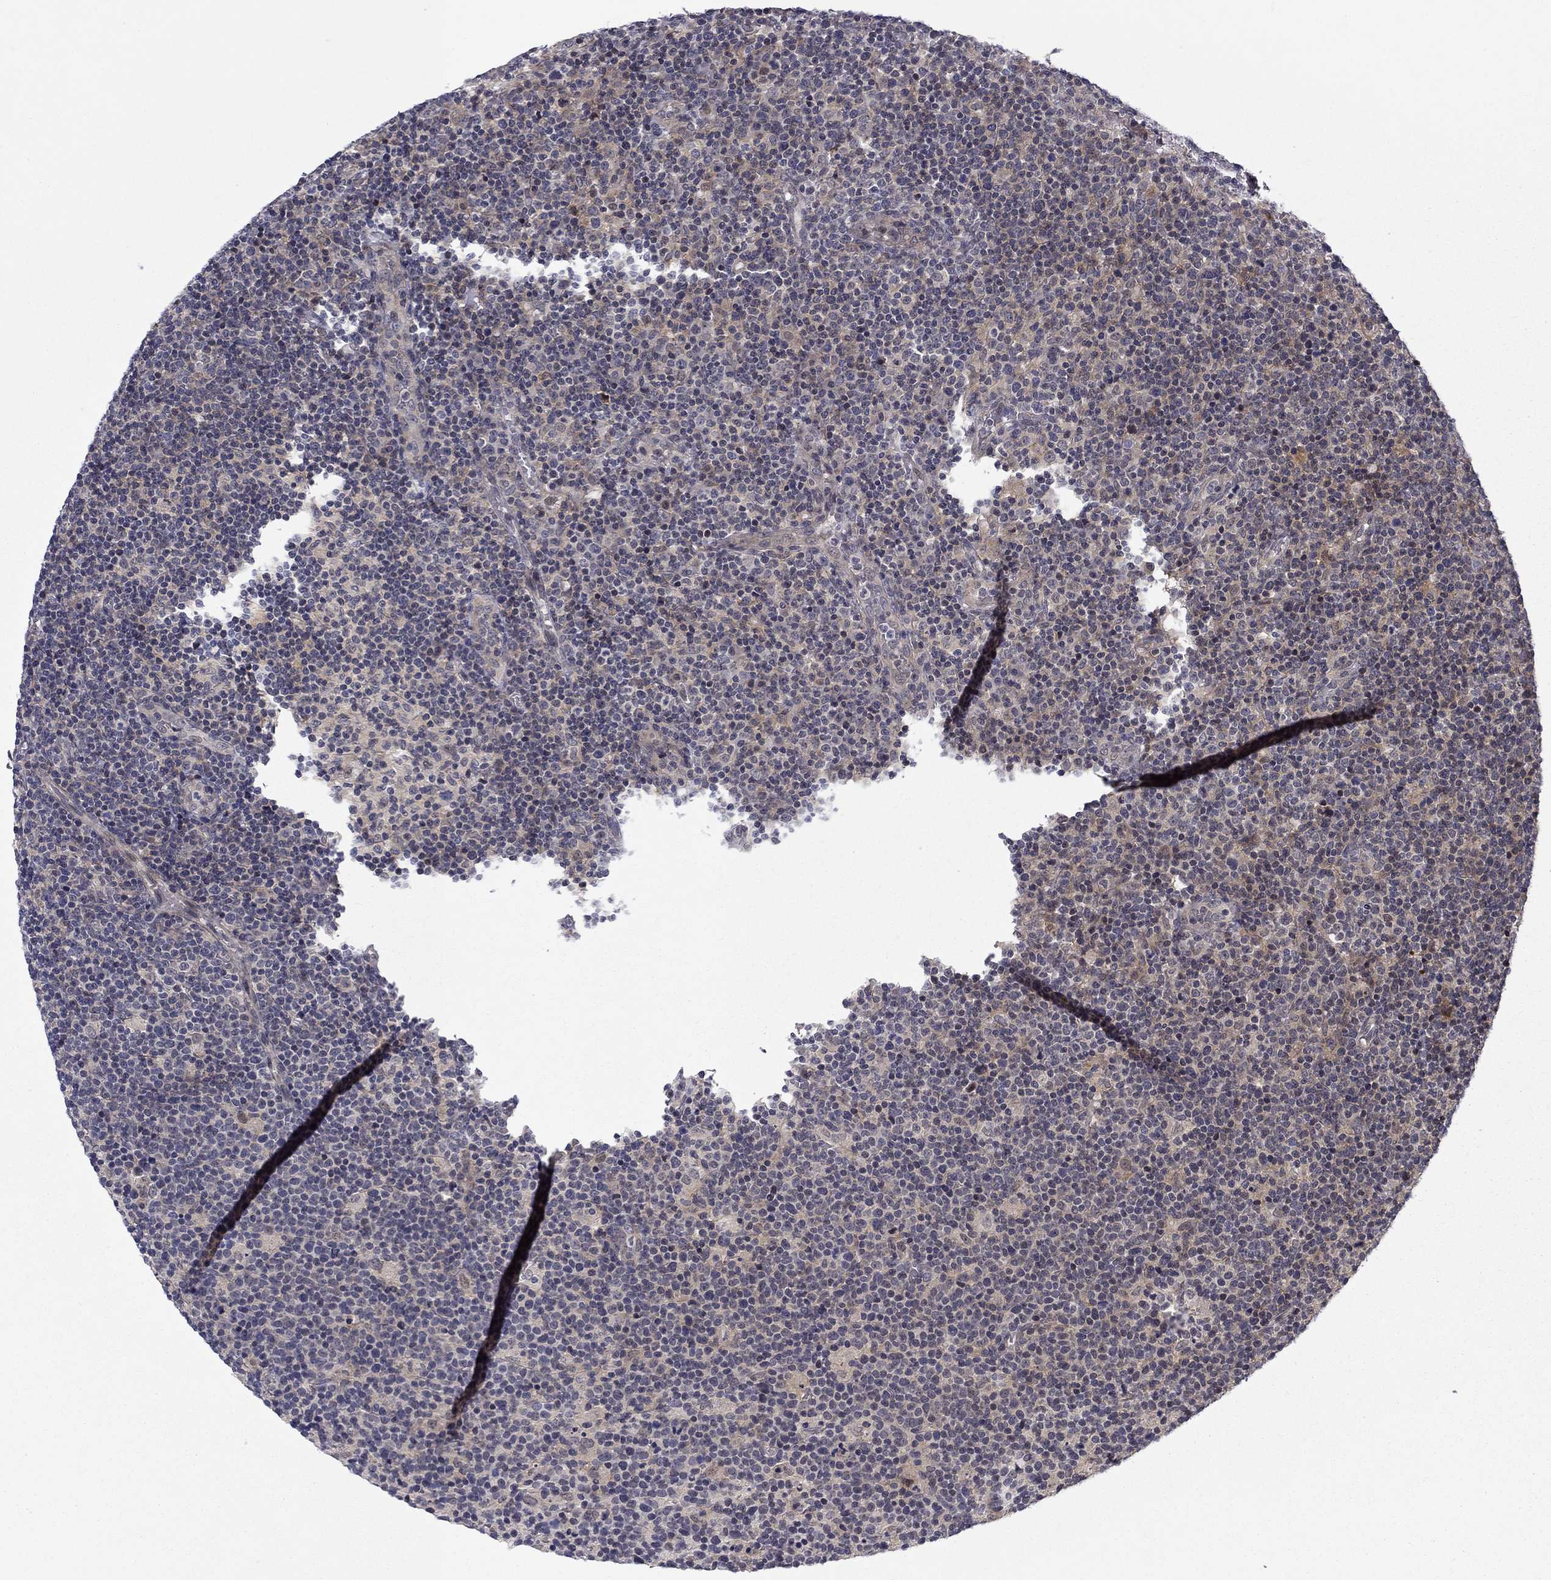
{"staining": {"intensity": "negative", "quantity": "none", "location": "none"}, "tissue": "lymphoma", "cell_type": "Tumor cells", "image_type": "cancer", "snomed": [{"axis": "morphology", "description": "Malignant lymphoma, non-Hodgkin's type, High grade"}, {"axis": "topography", "description": "Lymph node"}], "caption": "IHC of lymphoma exhibits no staining in tumor cells.", "gene": "B3GAT1", "patient": {"sex": "male", "age": 61}}